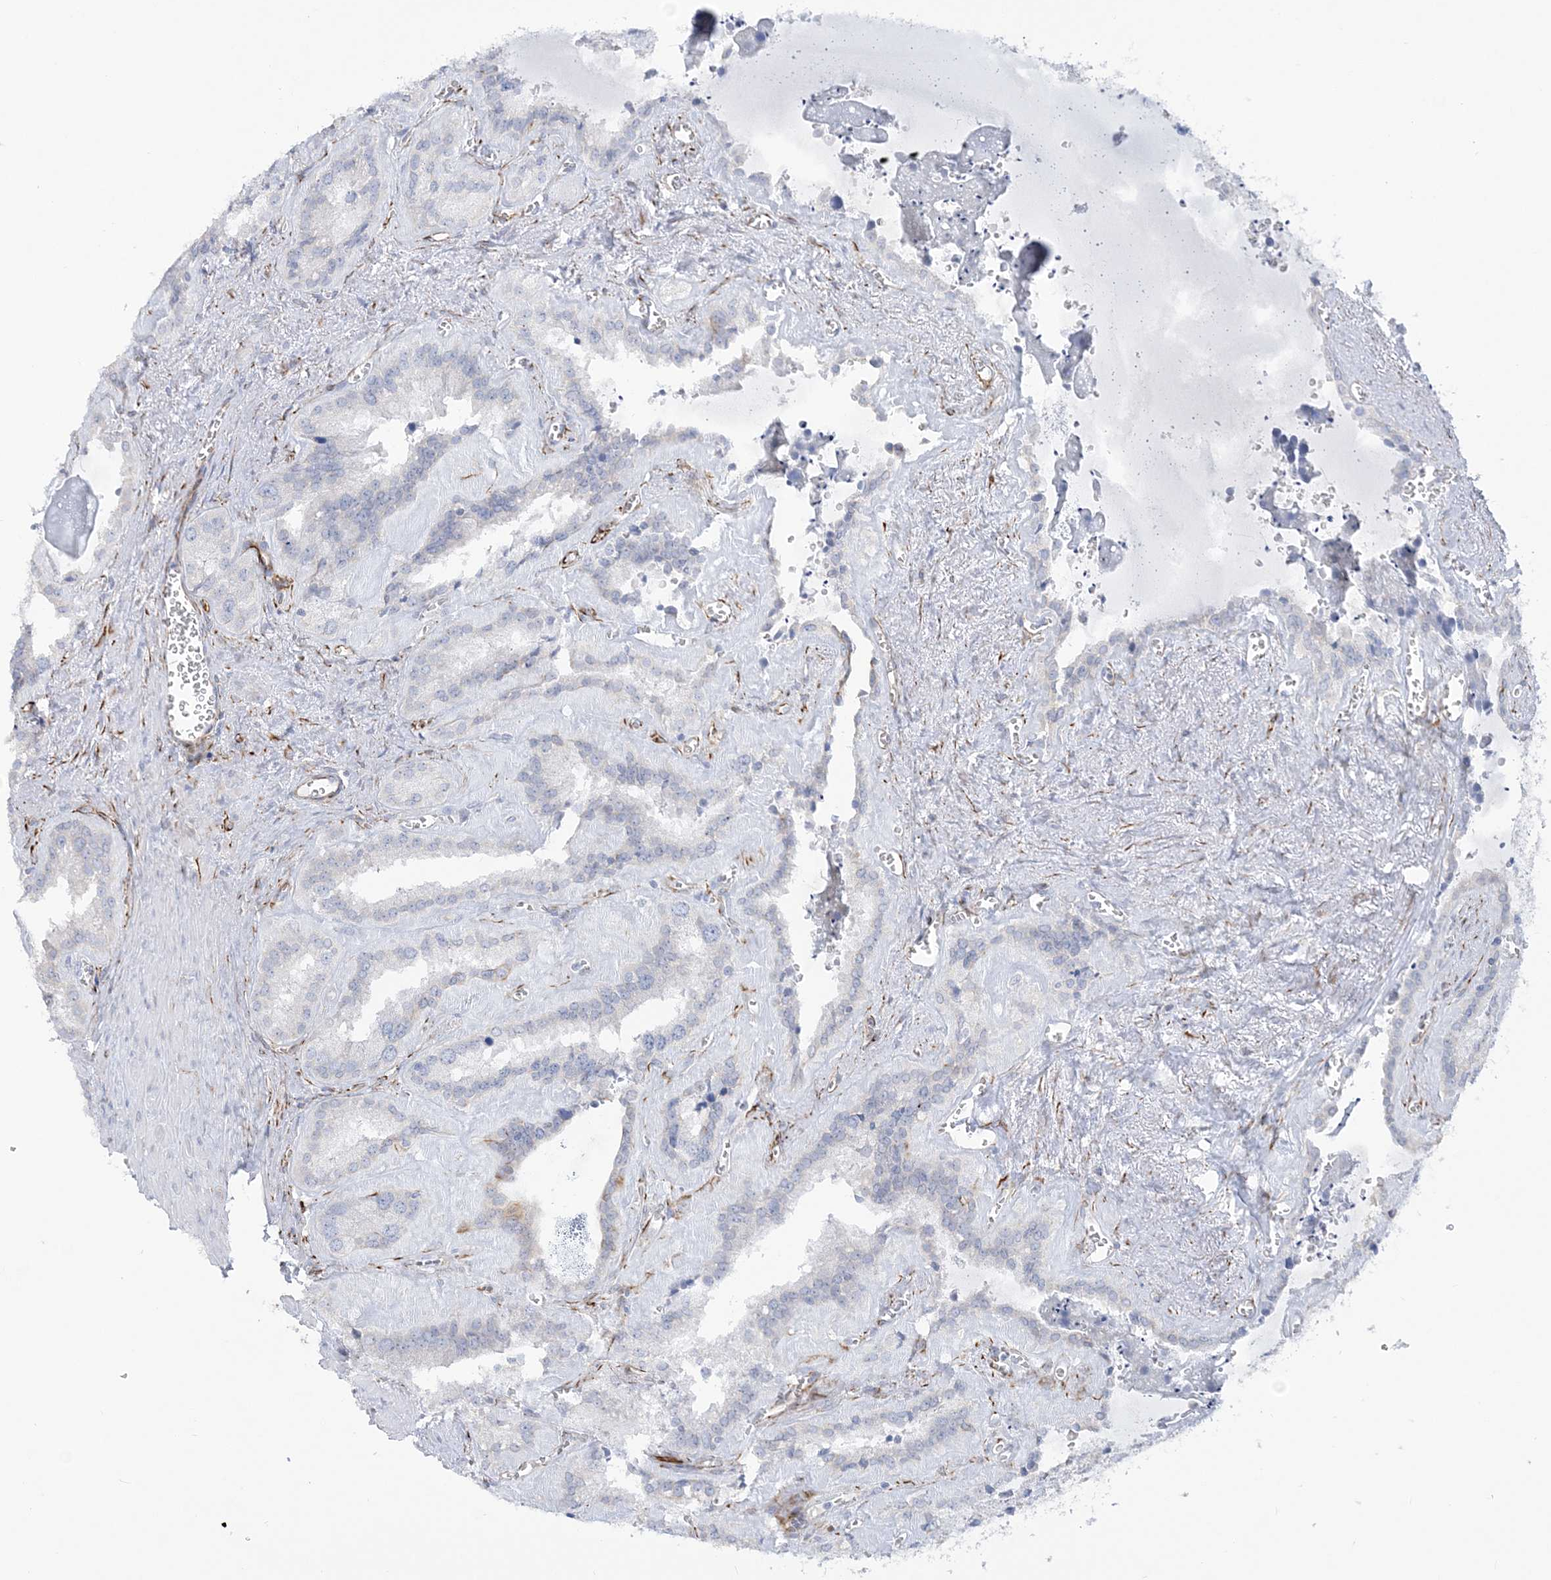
{"staining": {"intensity": "negative", "quantity": "none", "location": "none"}, "tissue": "seminal vesicle", "cell_type": "Glandular cells", "image_type": "normal", "snomed": [{"axis": "morphology", "description": "Normal tissue, NOS"}, {"axis": "topography", "description": "Prostate"}, {"axis": "topography", "description": "Seminal veicle"}], "caption": "This is an immunohistochemistry histopathology image of unremarkable seminal vesicle. There is no staining in glandular cells.", "gene": "PPIL6", "patient": {"sex": "male", "age": 59}}